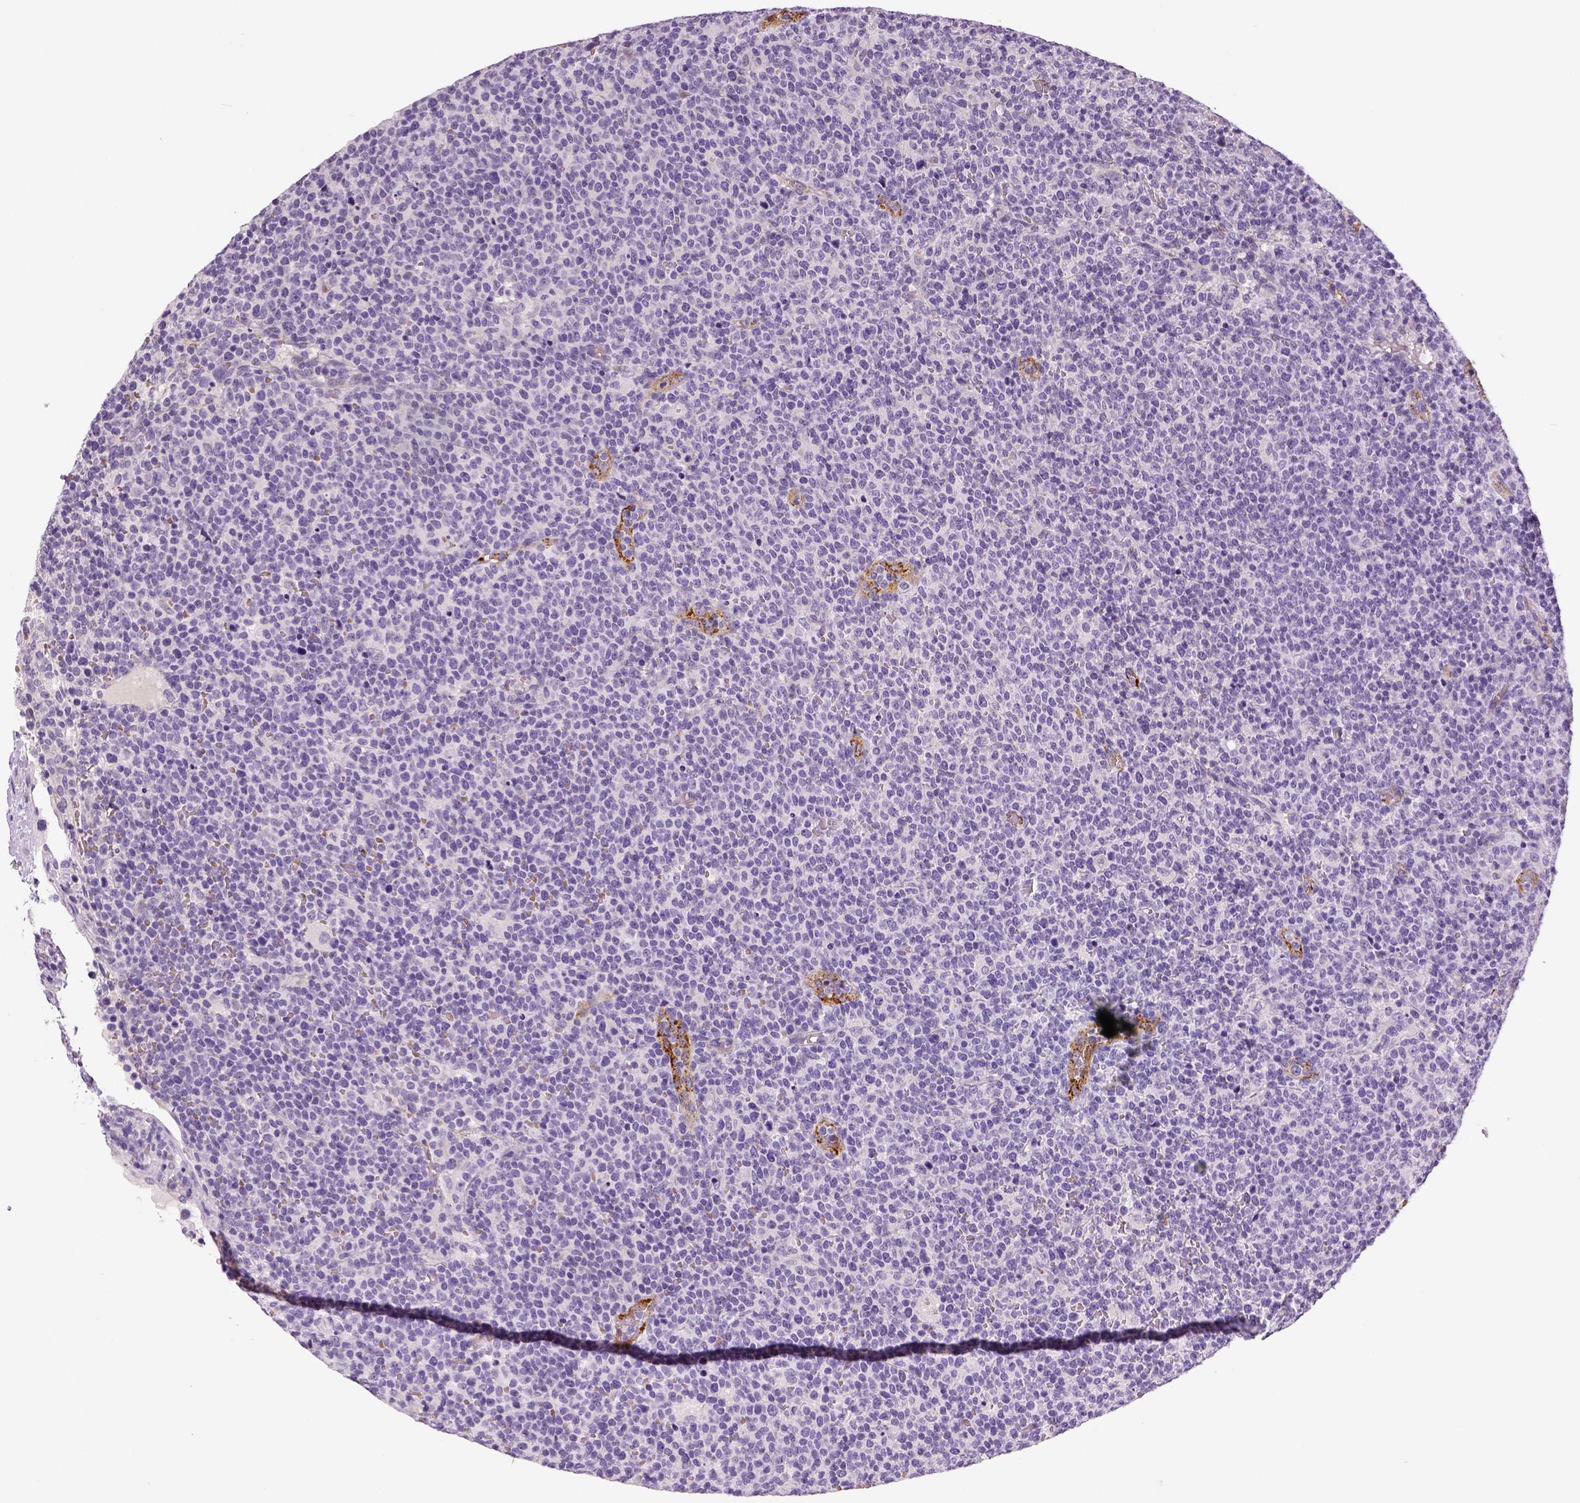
{"staining": {"intensity": "negative", "quantity": "none", "location": "none"}, "tissue": "lymphoma", "cell_type": "Tumor cells", "image_type": "cancer", "snomed": [{"axis": "morphology", "description": "Malignant lymphoma, non-Hodgkin's type, High grade"}, {"axis": "topography", "description": "Lymph node"}], "caption": "A histopathology image of human high-grade malignant lymphoma, non-Hodgkin's type is negative for staining in tumor cells.", "gene": "TSPAN7", "patient": {"sex": "male", "age": 61}}